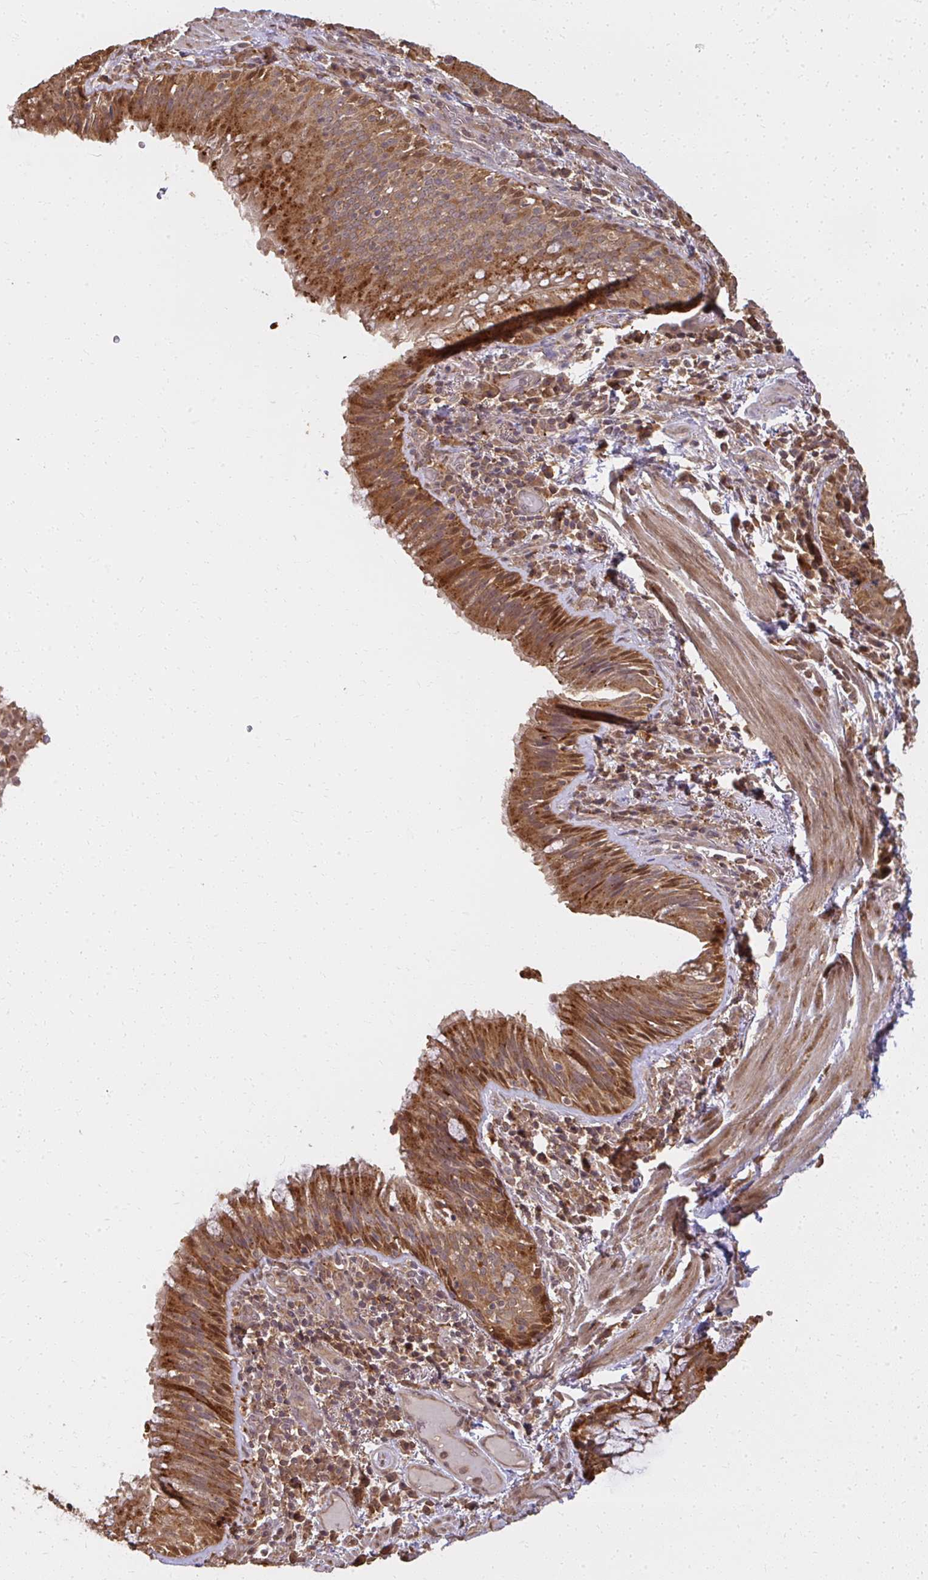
{"staining": {"intensity": "strong", "quantity": ">75%", "location": "cytoplasmic/membranous"}, "tissue": "bronchus", "cell_type": "Respiratory epithelial cells", "image_type": "normal", "snomed": [{"axis": "morphology", "description": "Normal tissue, NOS"}, {"axis": "topography", "description": "Cartilage tissue"}, {"axis": "topography", "description": "Bronchus"}], "caption": "Bronchus stained for a protein shows strong cytoplasmic/membranous positivity in respiratory epithelial cells. The protein of interest is shown in brown color, while the nuclei are stained blue.", "gene": "LARS2", "patient": {"sex": "male", "age": 56}}